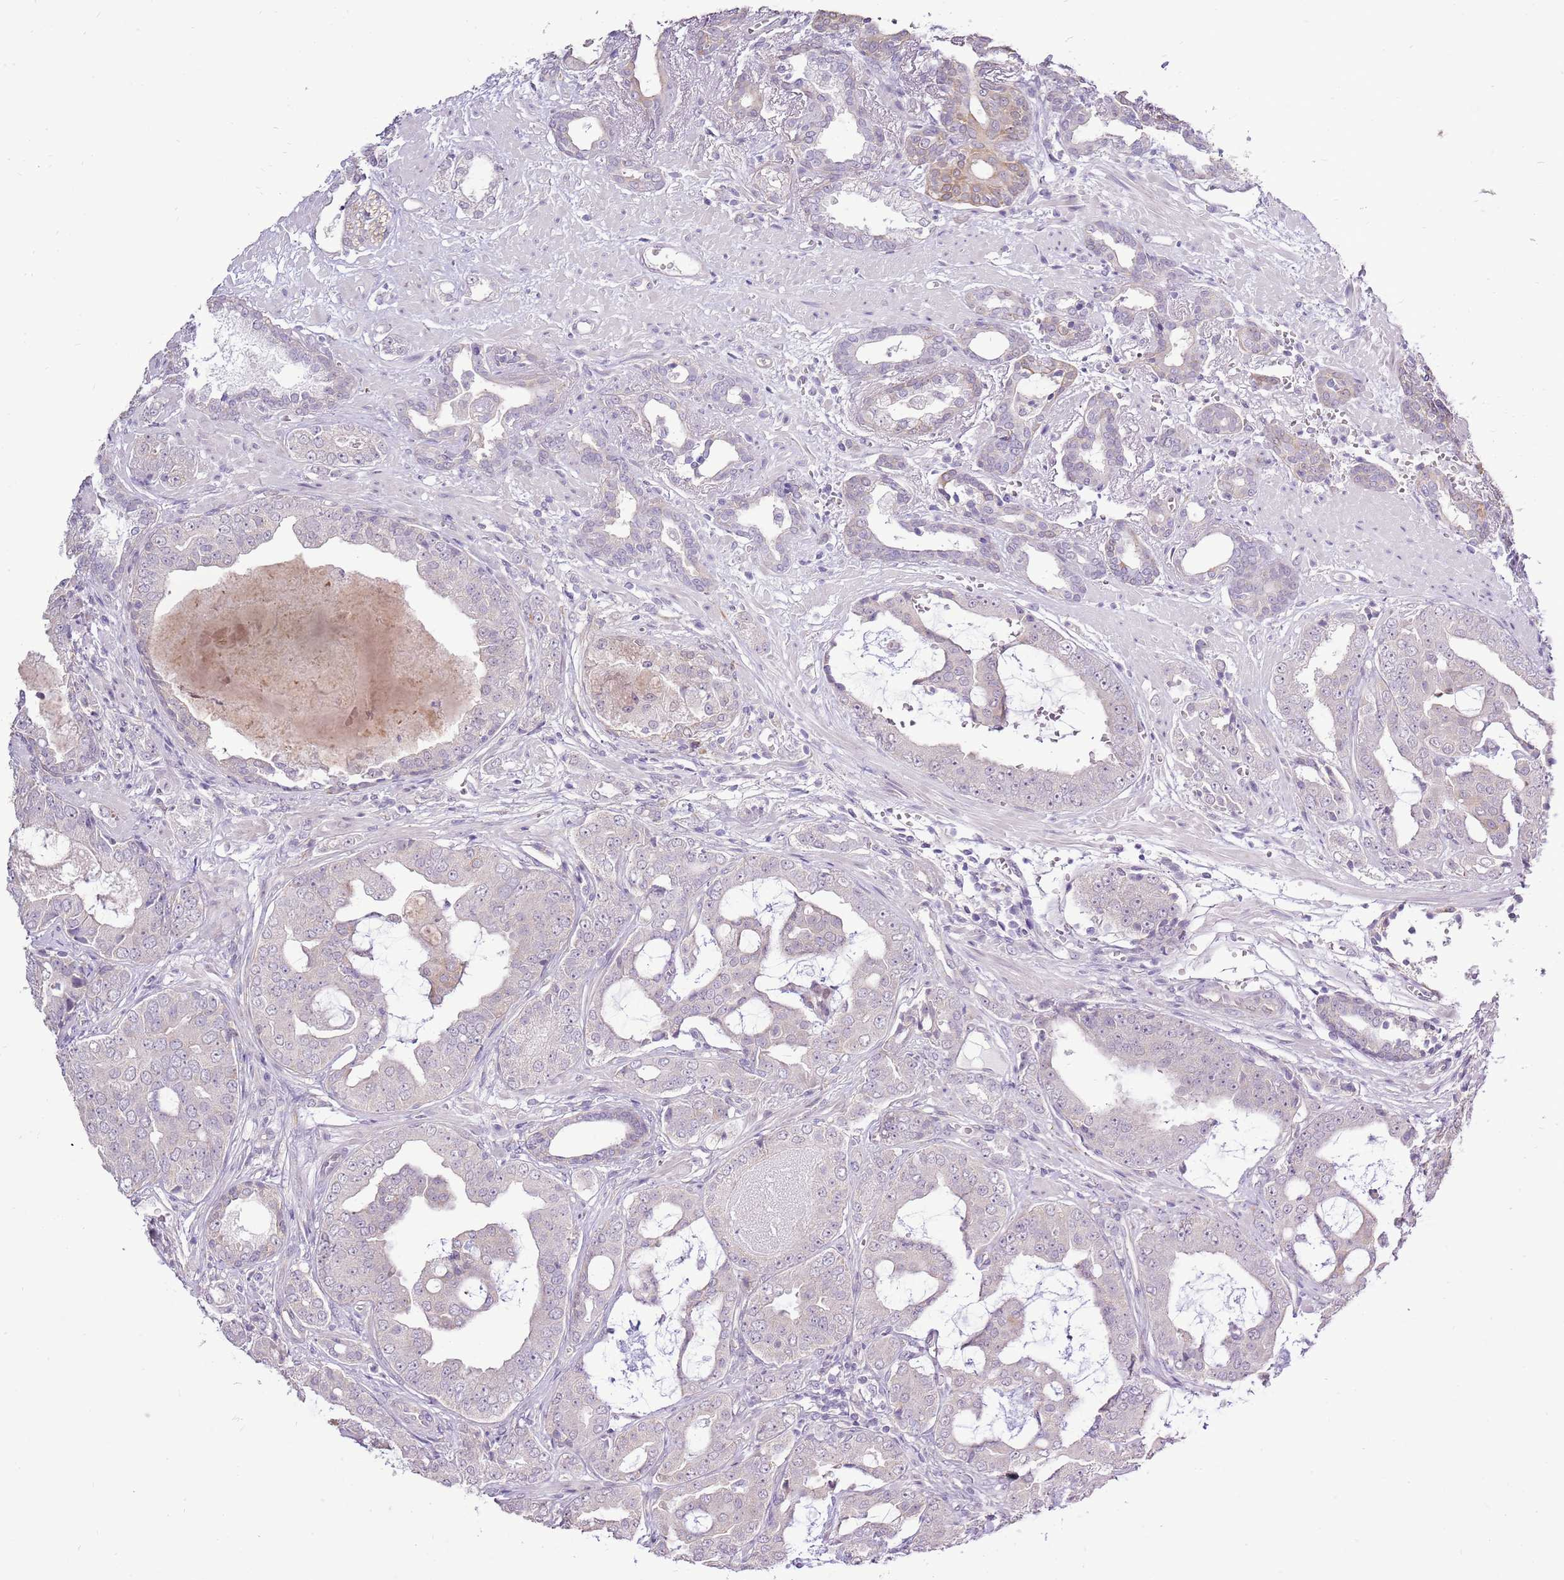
{"staining": {"intensity": "negative", "quantity": "none", "location": "none"}, "tissue": "prostate cancer", "cell_type": "Tumor cells", "image_type": "cancer", "snomed": [{"axis": "morphology", "description": "Adenocarcinoma, High grade"}, {"axis": "topography", "description": "Prostate"}], "caption": "There is no significant expression in tumor cells of prostate cancer (adenocarcinoma (high-grade)).", "gene": "UGGT2", "patient": {"sex": "male", "age": 71}}